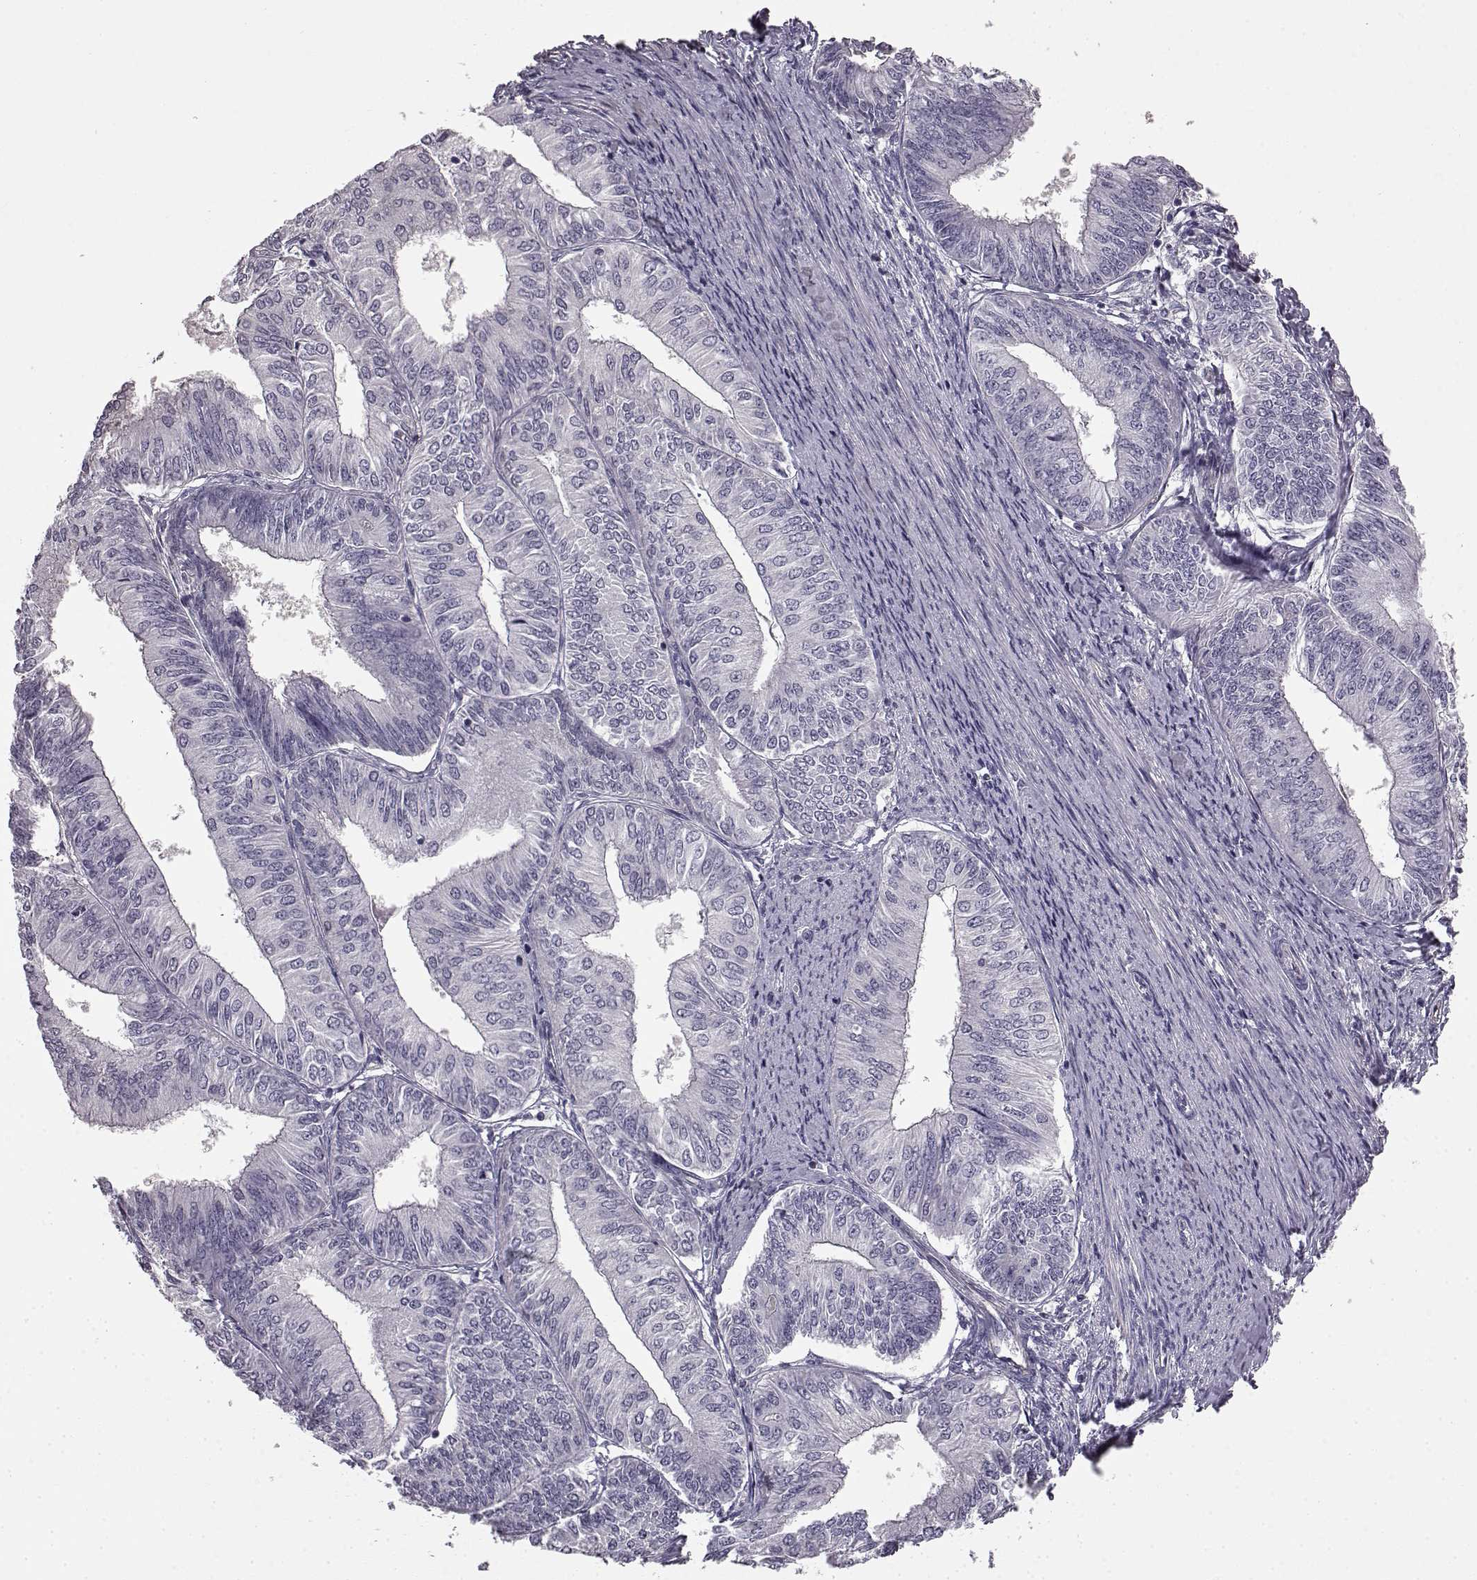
{"staining": {"intensity": "negative", "quantity": "none", "location": "none"}, "tissue": "endometrial cancer", "cell_type": "Tumor cells", "image_type": "cancer", "snomed": [{"axis": "morphology", "description": "Adenocarcinoma, NOS"}, {"axis": "topography", "description": "Endometrium"}], "caption": "This is an immunohistochemistry histopathology image of human endometrial adenocarcinoma. There is no staining in tumor cells.", "gene": "KRT85", "patient": {"sex": "female", "age": 58}}